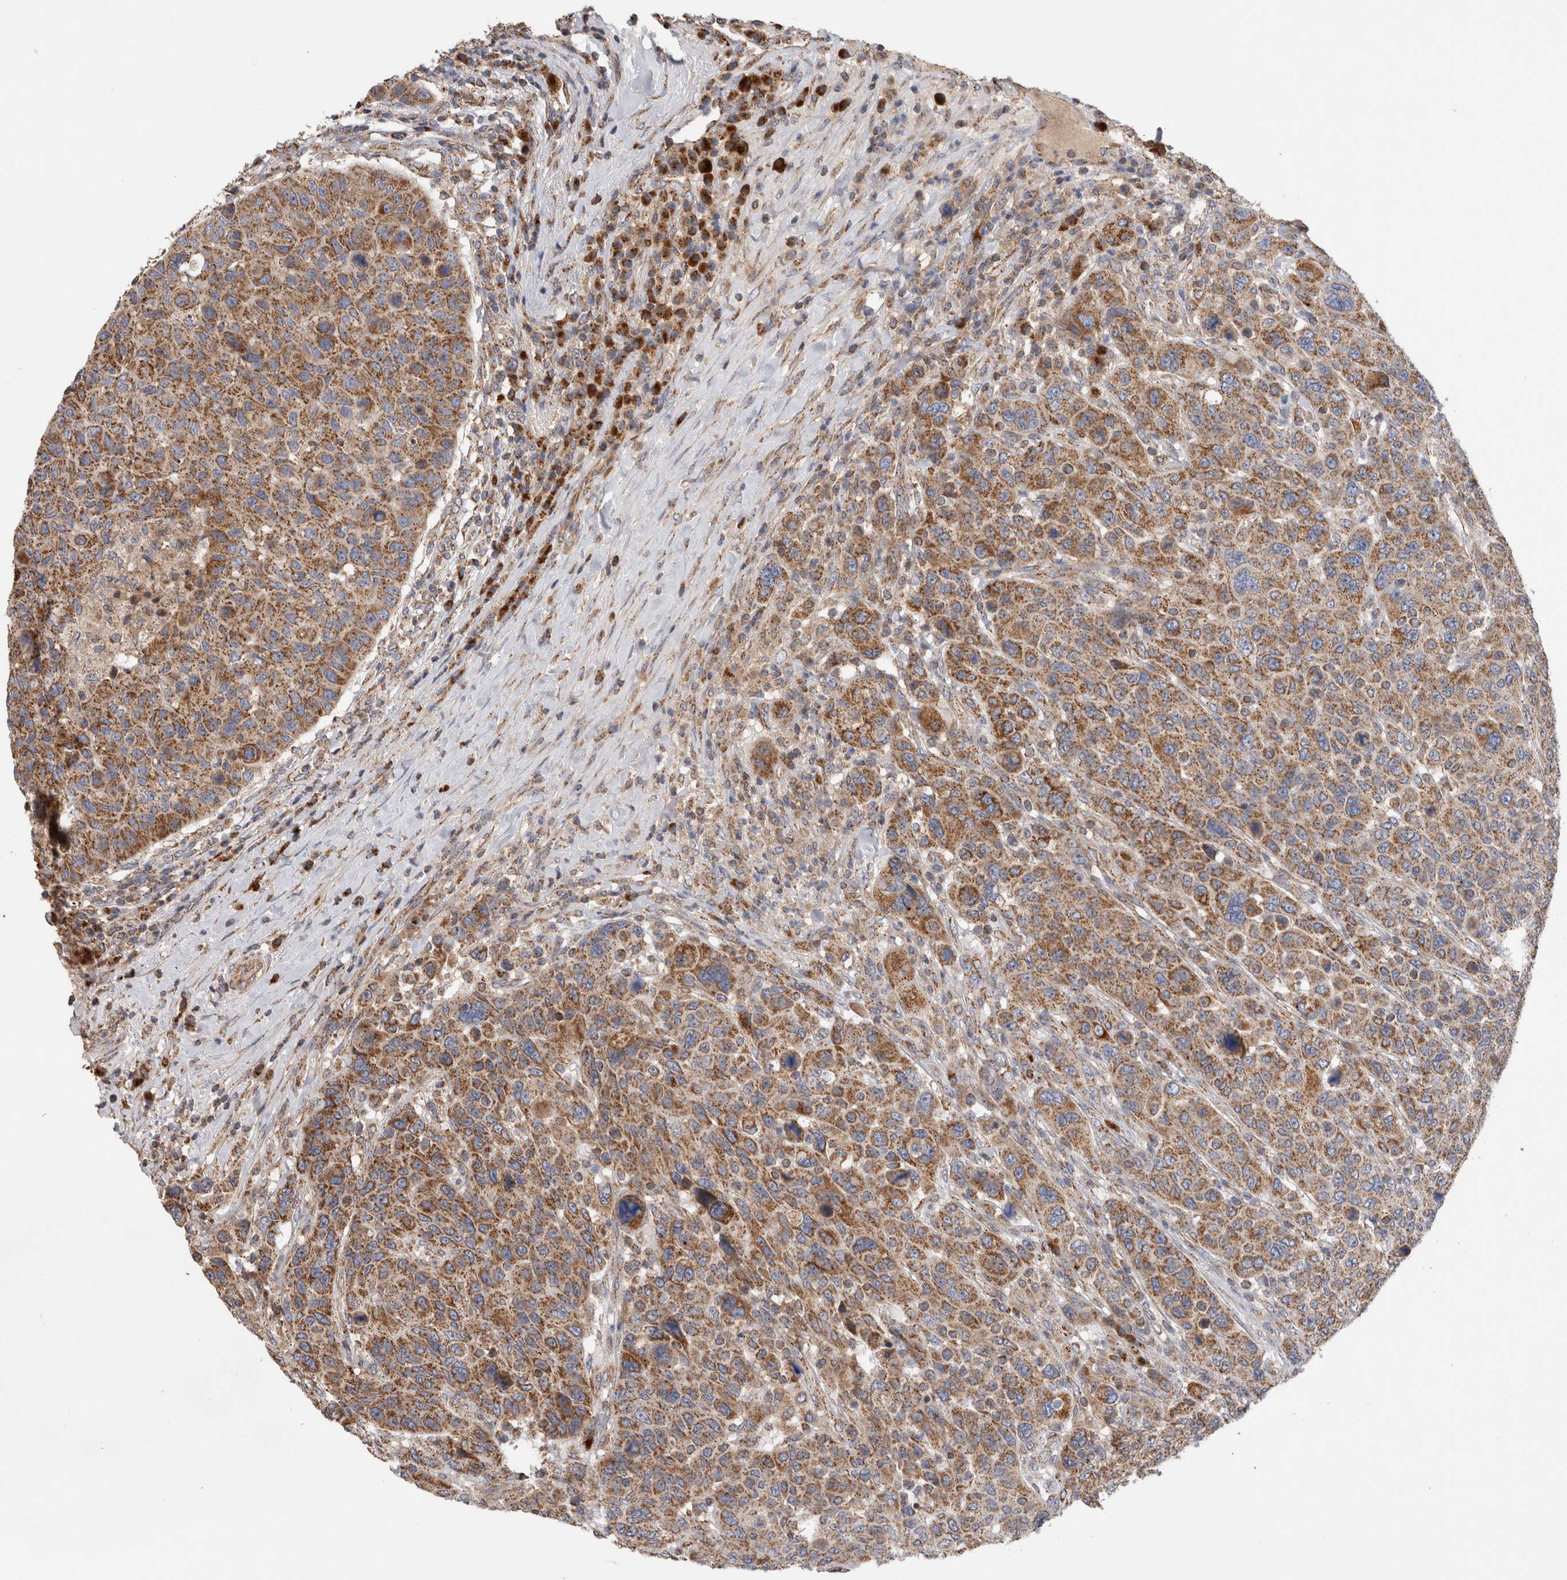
{"staining": {"intensity": "moderate", "quantity": ">75%", "location": "cytoplasmic/membranous"}, "tissue": "breast cancer", "cell_type": "Tumor cells", "image_type": "cancer", "snomed": [{"axis": "morphology", "description": "Duct carcinoma"}, {"axis": "topography", "description": "Breast"}], "caption": "A high-resolution micrograph shows immunohistochemistry (IHC) staining of invasive ductal carcinoma (breast), which exhibits moderate cytoplasmic/membranous positivity in approximately >75% of tumor cells.", "gene": "IARS2", "patient": {"sex": "female", "age": 37}}